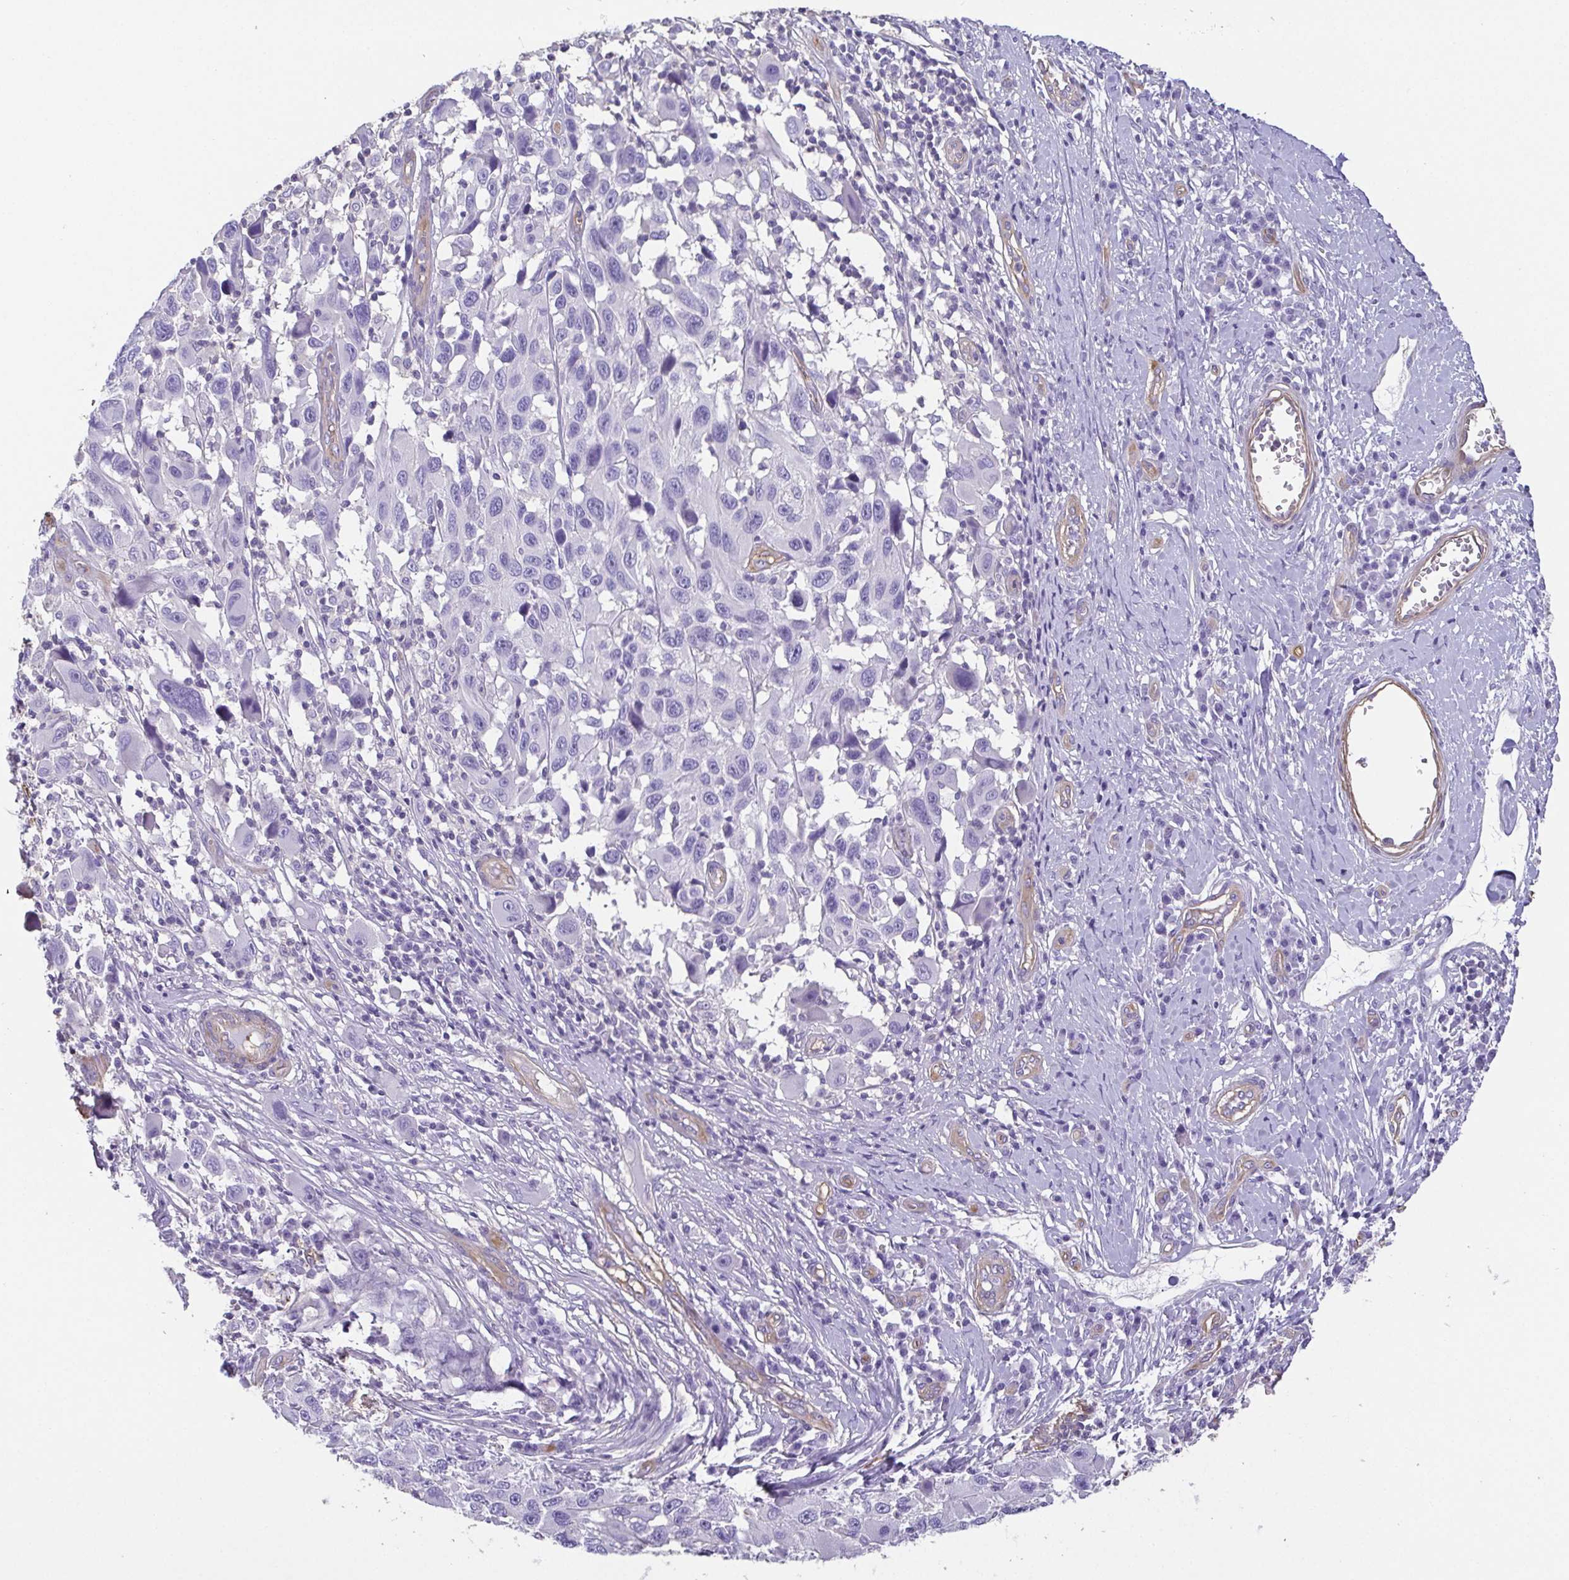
{"staining": {"intensity": "negative", "quantity": "none", "location": "none"}, "tissue": "melanoma", "cell_type": "Tumor cells", "image_type": "cancer", "snomed": [{"axis": "morphology", "description": "Malignant melanoma, NOS"}, {"axis": "topography", "description": "Skin"}], "caption": "An IHC photomicrograph of melanoma is shown. There is no staining in tumor cells of melanoma.", "gene": "MYL6", "patient": {"sex": "male", "age": 53}}